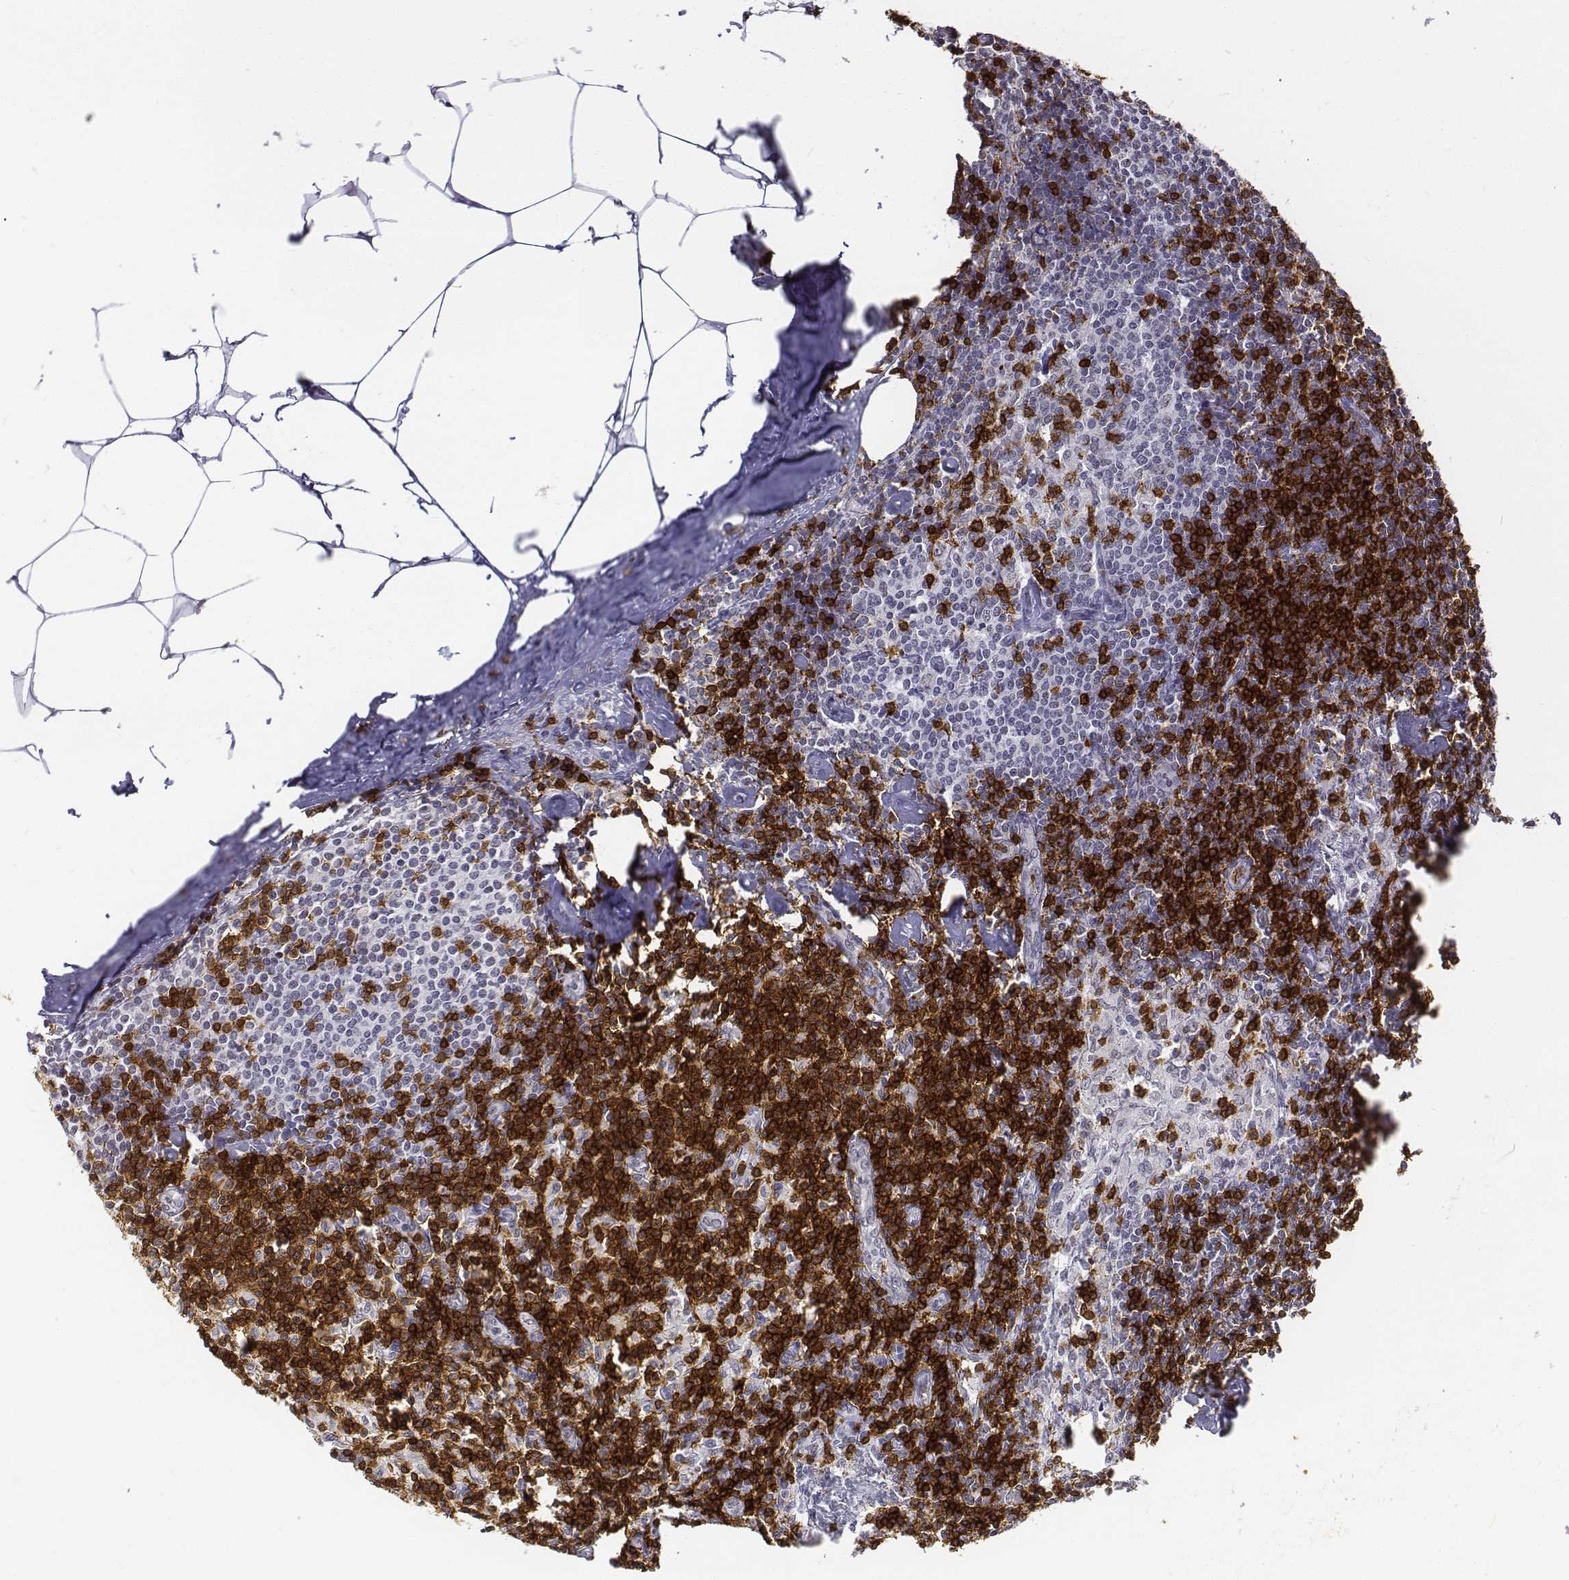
{"staining": {"intensity": "strong", "quantity": "<25%", "location": "cytoplasmic/membranous"}, "tissue": "lymph node", "cell_type": "Germinal center cells", "image_type": "normal", "snomed": [{"axis": "morphology", "description": "Normal tissue, NOS"}, {"axis": "topography", "description": "Lymph node"}], "caption": "Germinal center cells exhibit medium levels of strong cytoplasmic/membranous staining in about <25% of cells in normal human lymph node. (Stains: DAB in brown, nuclei in blue, Microscopy: brightfield microscopy at high magnification).", "gene": "CD3E", "patient": {"sex": "female", "age": 69}}